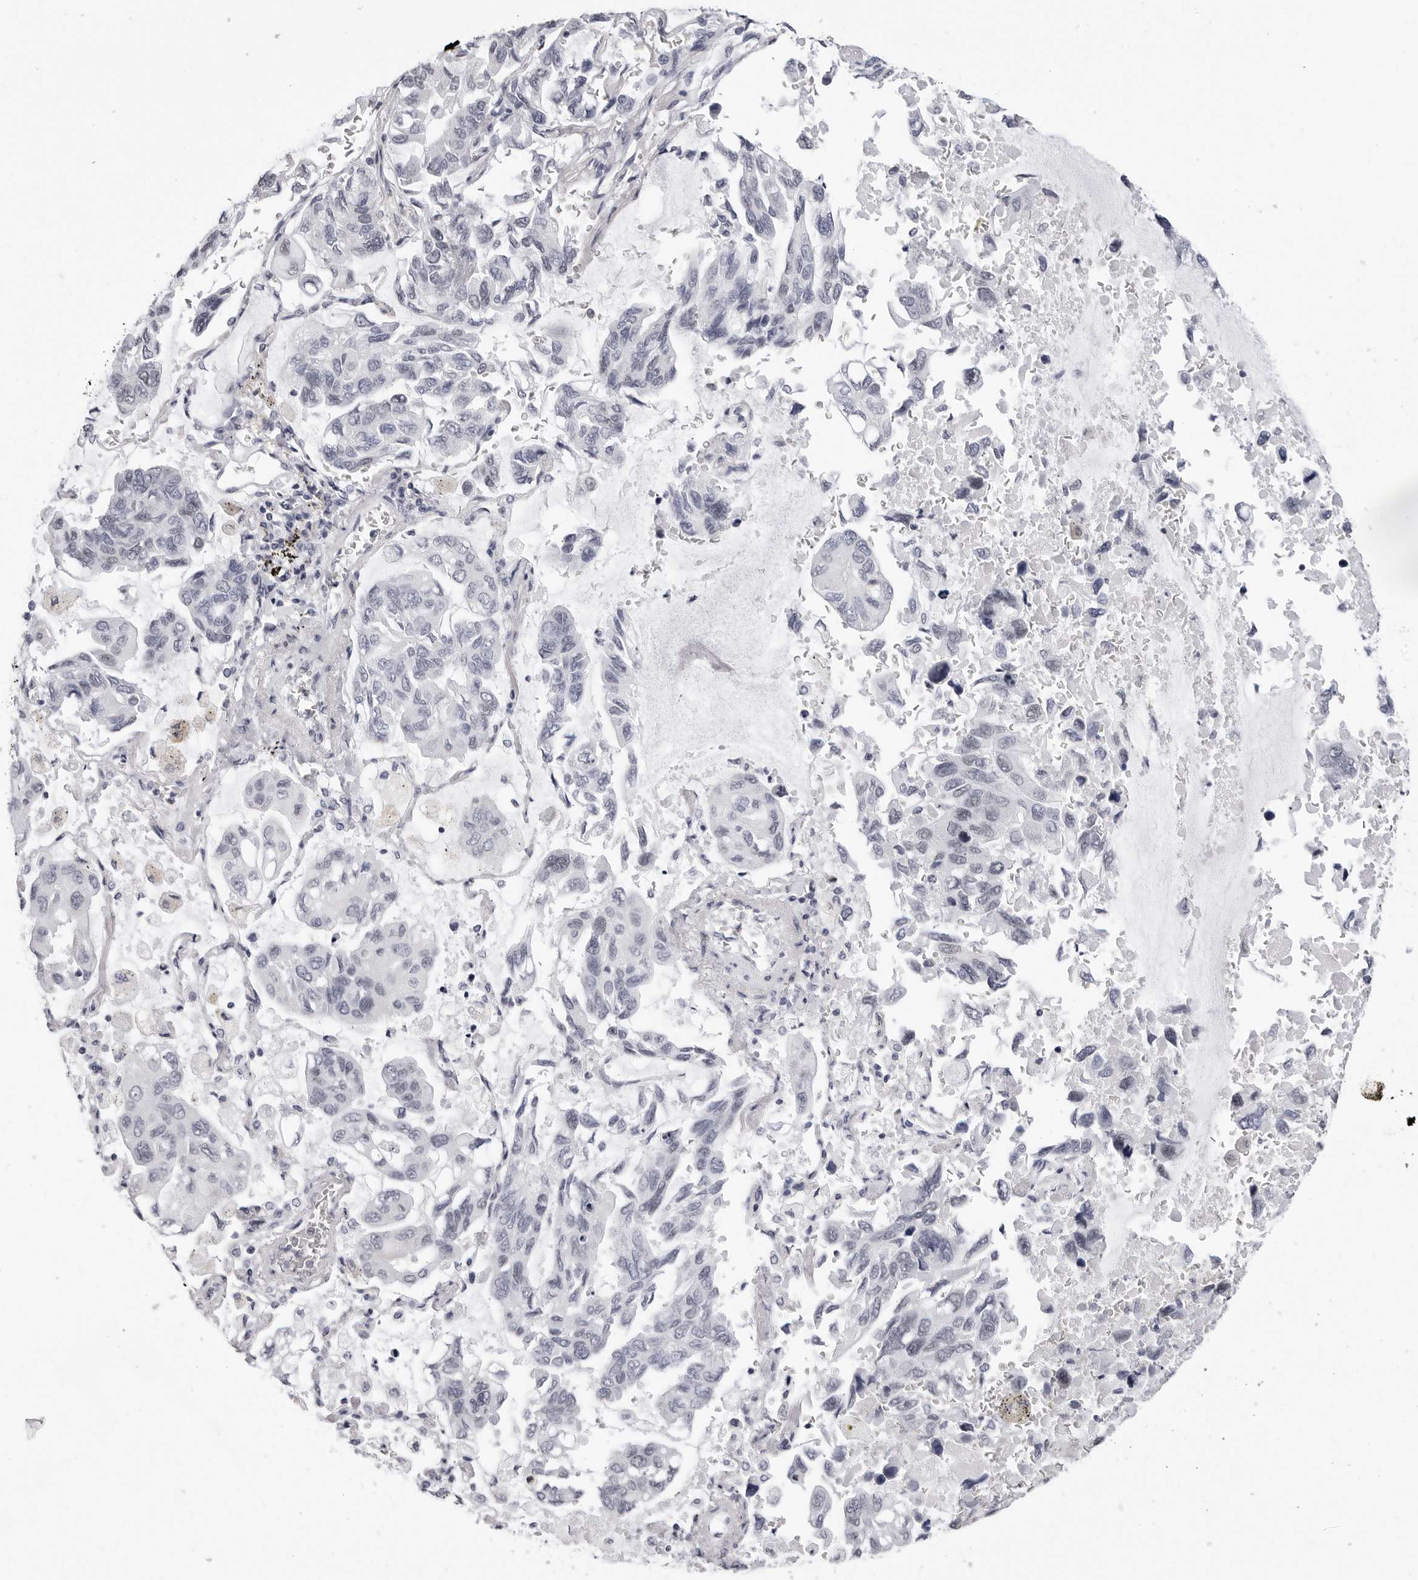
{"staining": {"intensity": "negative", "quantity": "none", "location": "none"}, "tissue": "lung cancer", "cell_type": "Tumor cells", "image_type": "cancer", "snomed": [{"axis": "morphology", "description": "Adenocarcinoma, NOS"}, {"axis": "topography", "description": "Lung"}], "caption": "This is a photomicrograph of immunohistochemistry (IHC) staining of adenocarcinoma (lung), which shows no positivity in tumor cells. (Stains: DAB immunohistochemistry (IHC) with hematoxylin counter stain, Microscopy: brightfield microscopy at high magnification).", "gene": "VEZF1", "patient": {"sex": "male", "age": 64}}